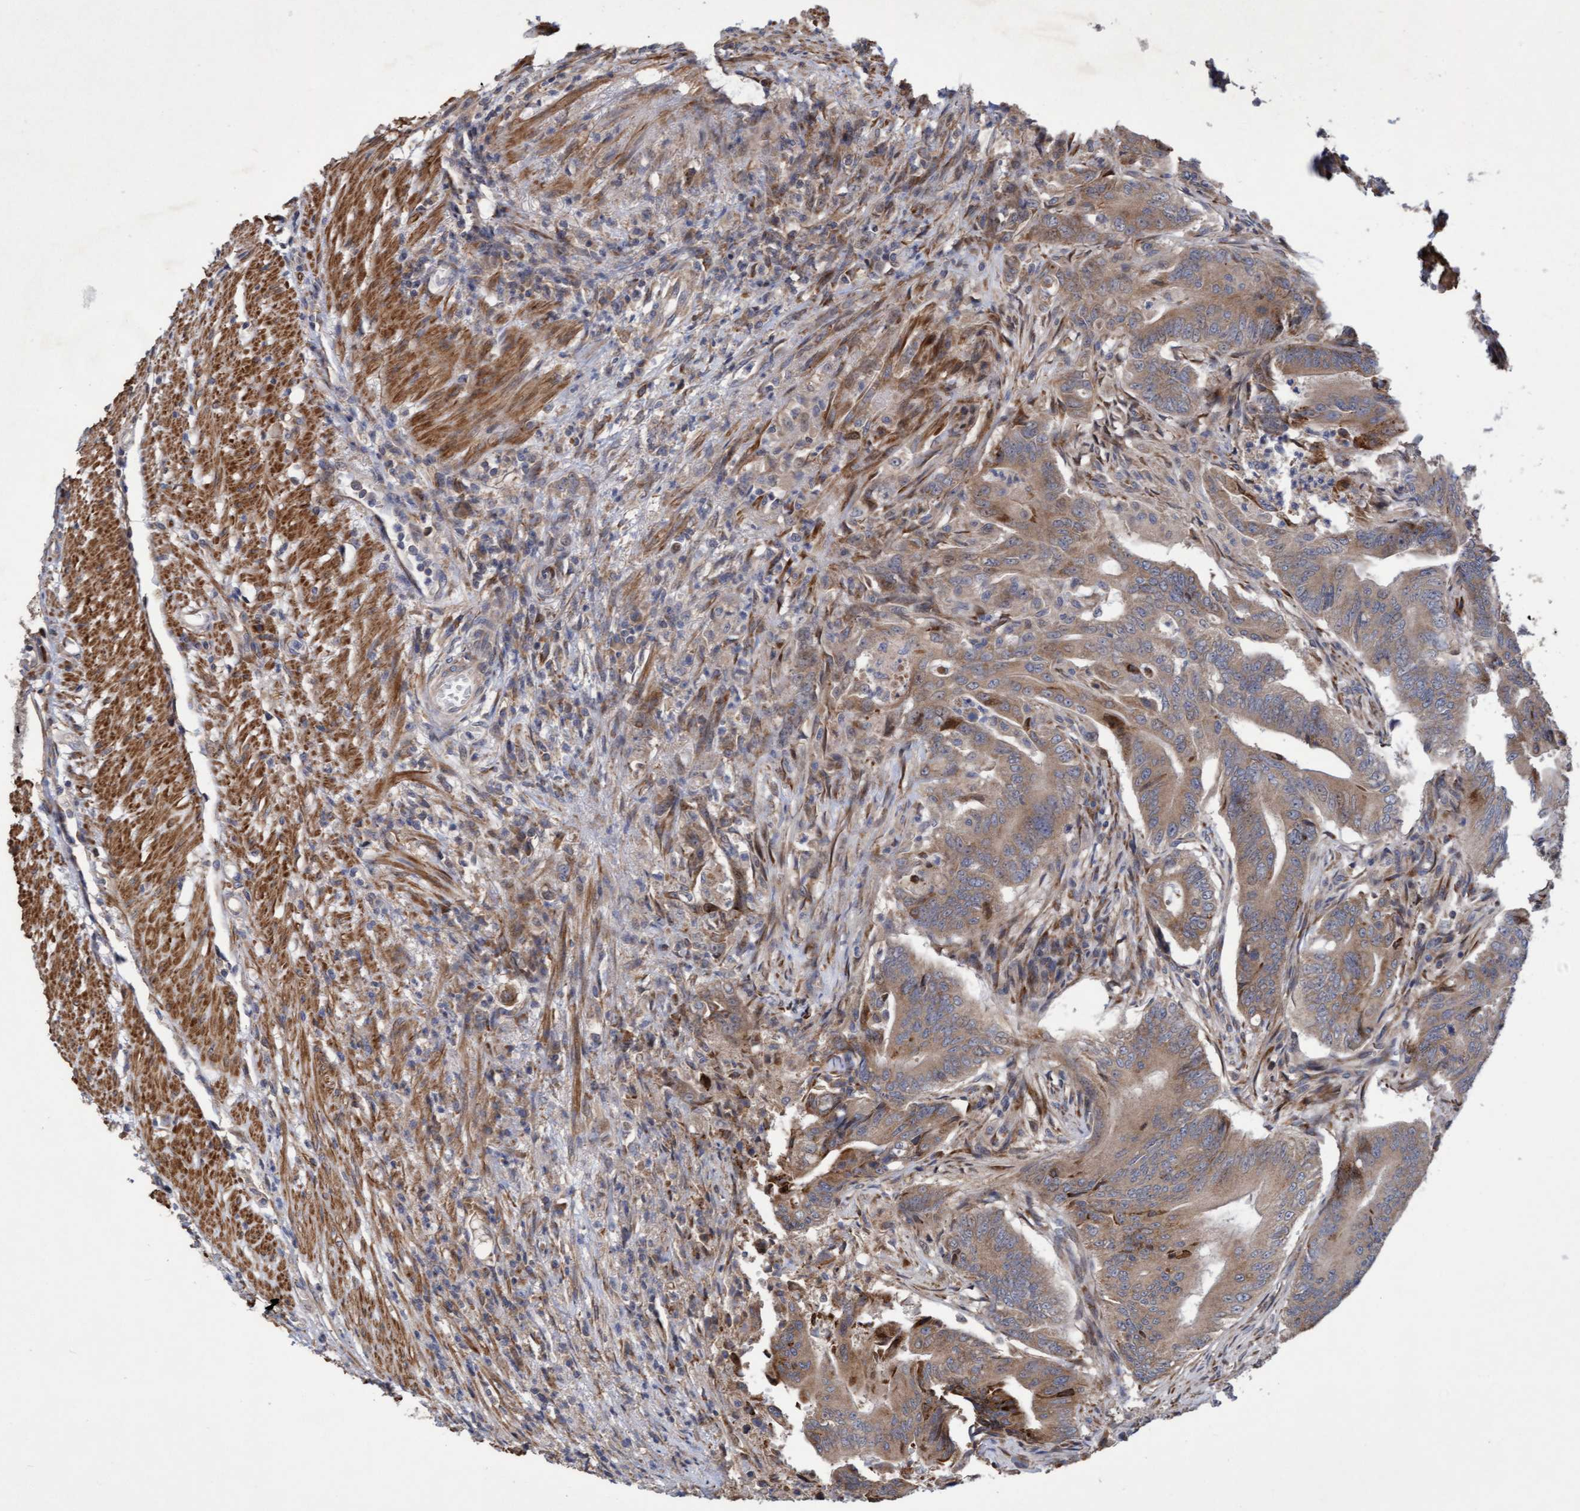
{"staining": {"intensity": "moderate", "quantity": ">75%", "location": "cytoplasmic/membranous"}, "tissue": "colorectal cancer", "cell_type": "Tumor cells", "image_type": "cancer", "snomed": [{"axis": "morphology", "description": "Adenoma, NOS"}, {"axis": "morphology", "description": "Adenocarcinoma, NOS"}, {"axis": "topography", "description": "Colon"}], "caption": "Immunohistochemical staining of adenocarcinoma (colorectal) exhibits medium levels of moderate cytoplasmic/membranous expression in approximately >75% of tumor cells.", "gene": "ELP5", "patient": {"sex": "male", "age": 79}}